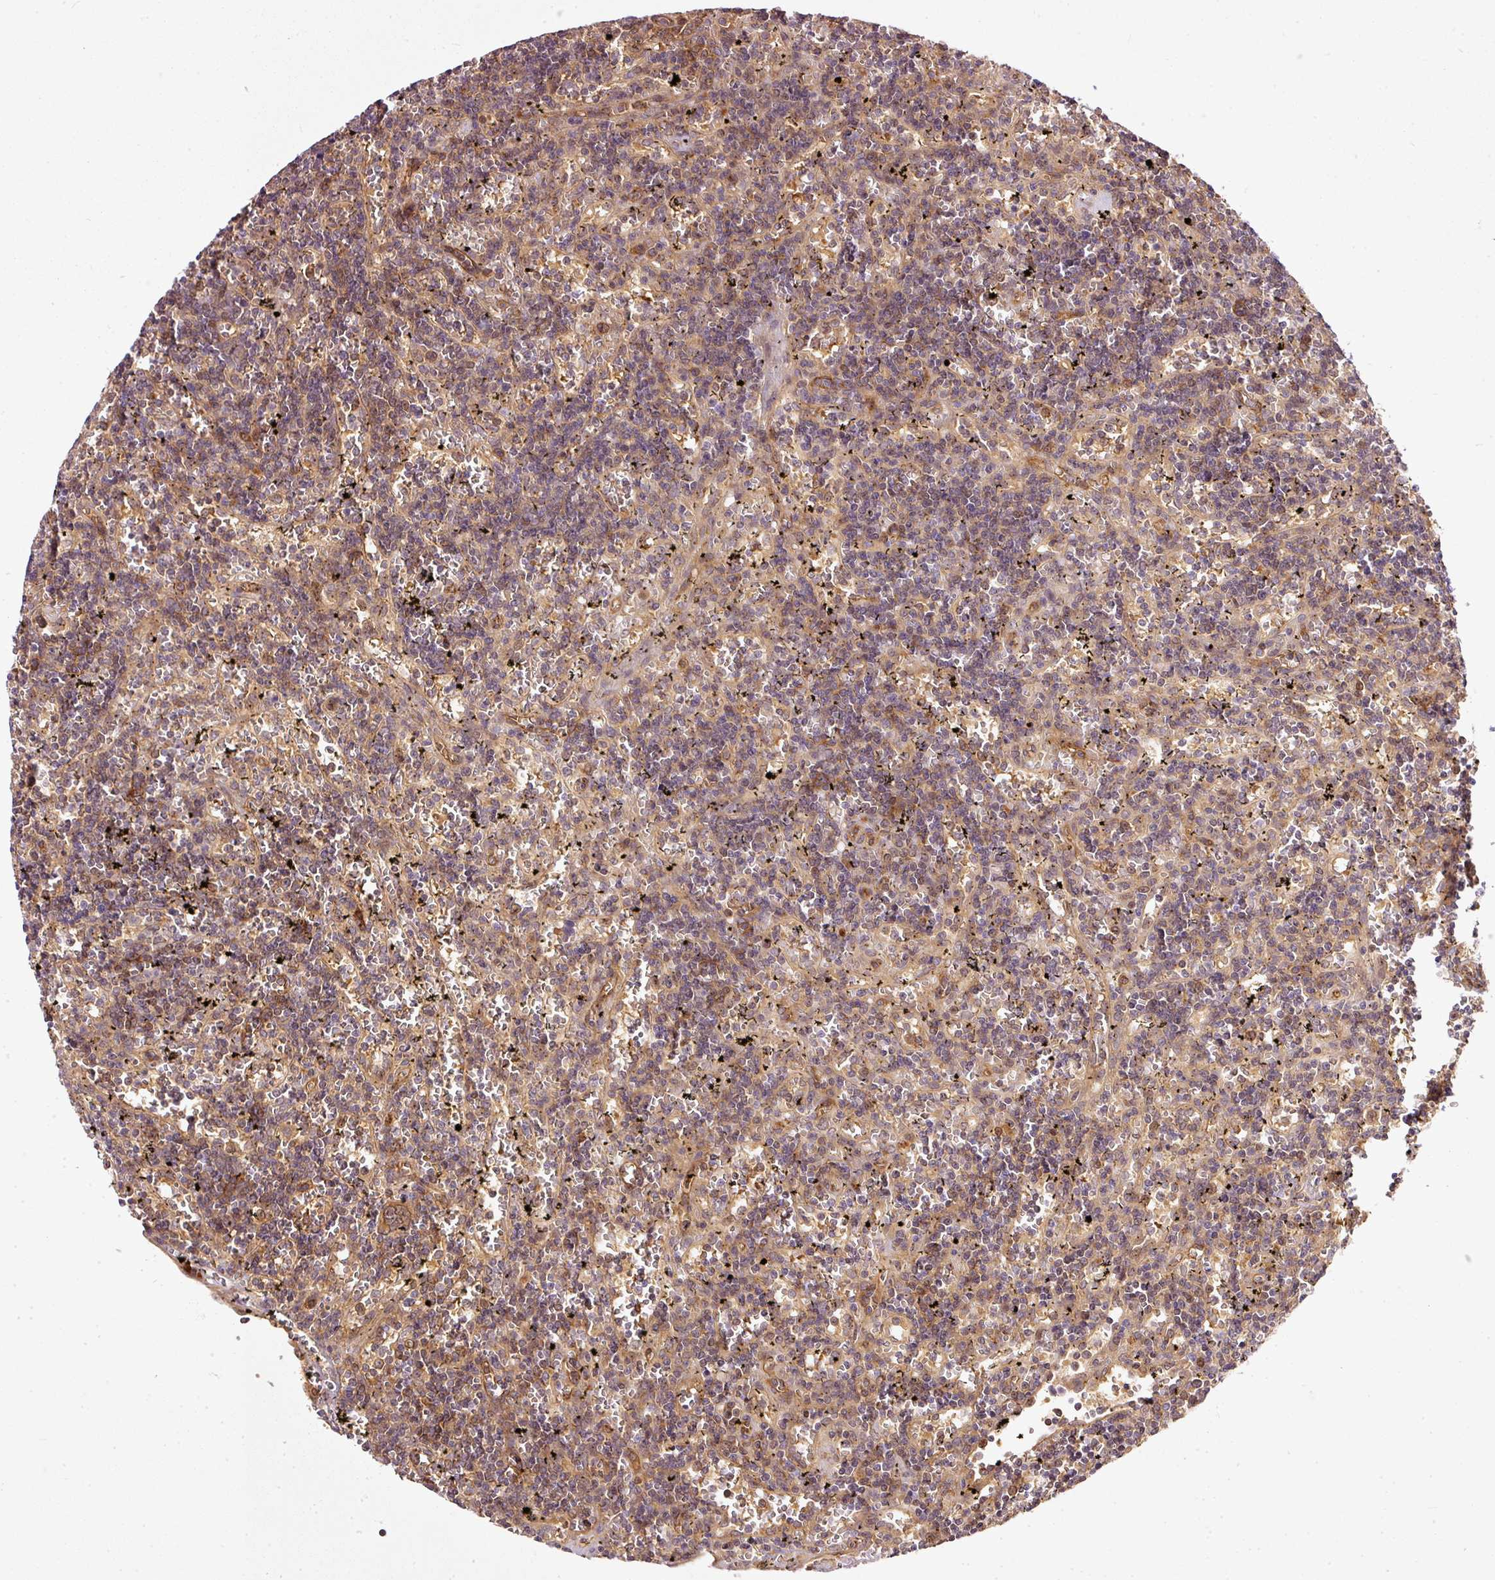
{"staining": {"intensity": "negative", "quantity": "none", "location": "none"}, "tissue": "lymphoma", "cell_type": "Tumor cells", "image_type": "cancer", "snomed": [{"axis": "morphology", "description": "Malignant lymphoma, non-Hodgkin's type, Low grade"}, {"axis": "topography", "description": "Spleen"}], "caption": "An immunohistochemistry image of lymphoma is shown. There is no staining in tumor cells of lymphoma. Nuclei are stained in blue.", "gene": "MIF4GD", "patient": {"sex": "male", "age": 60}}